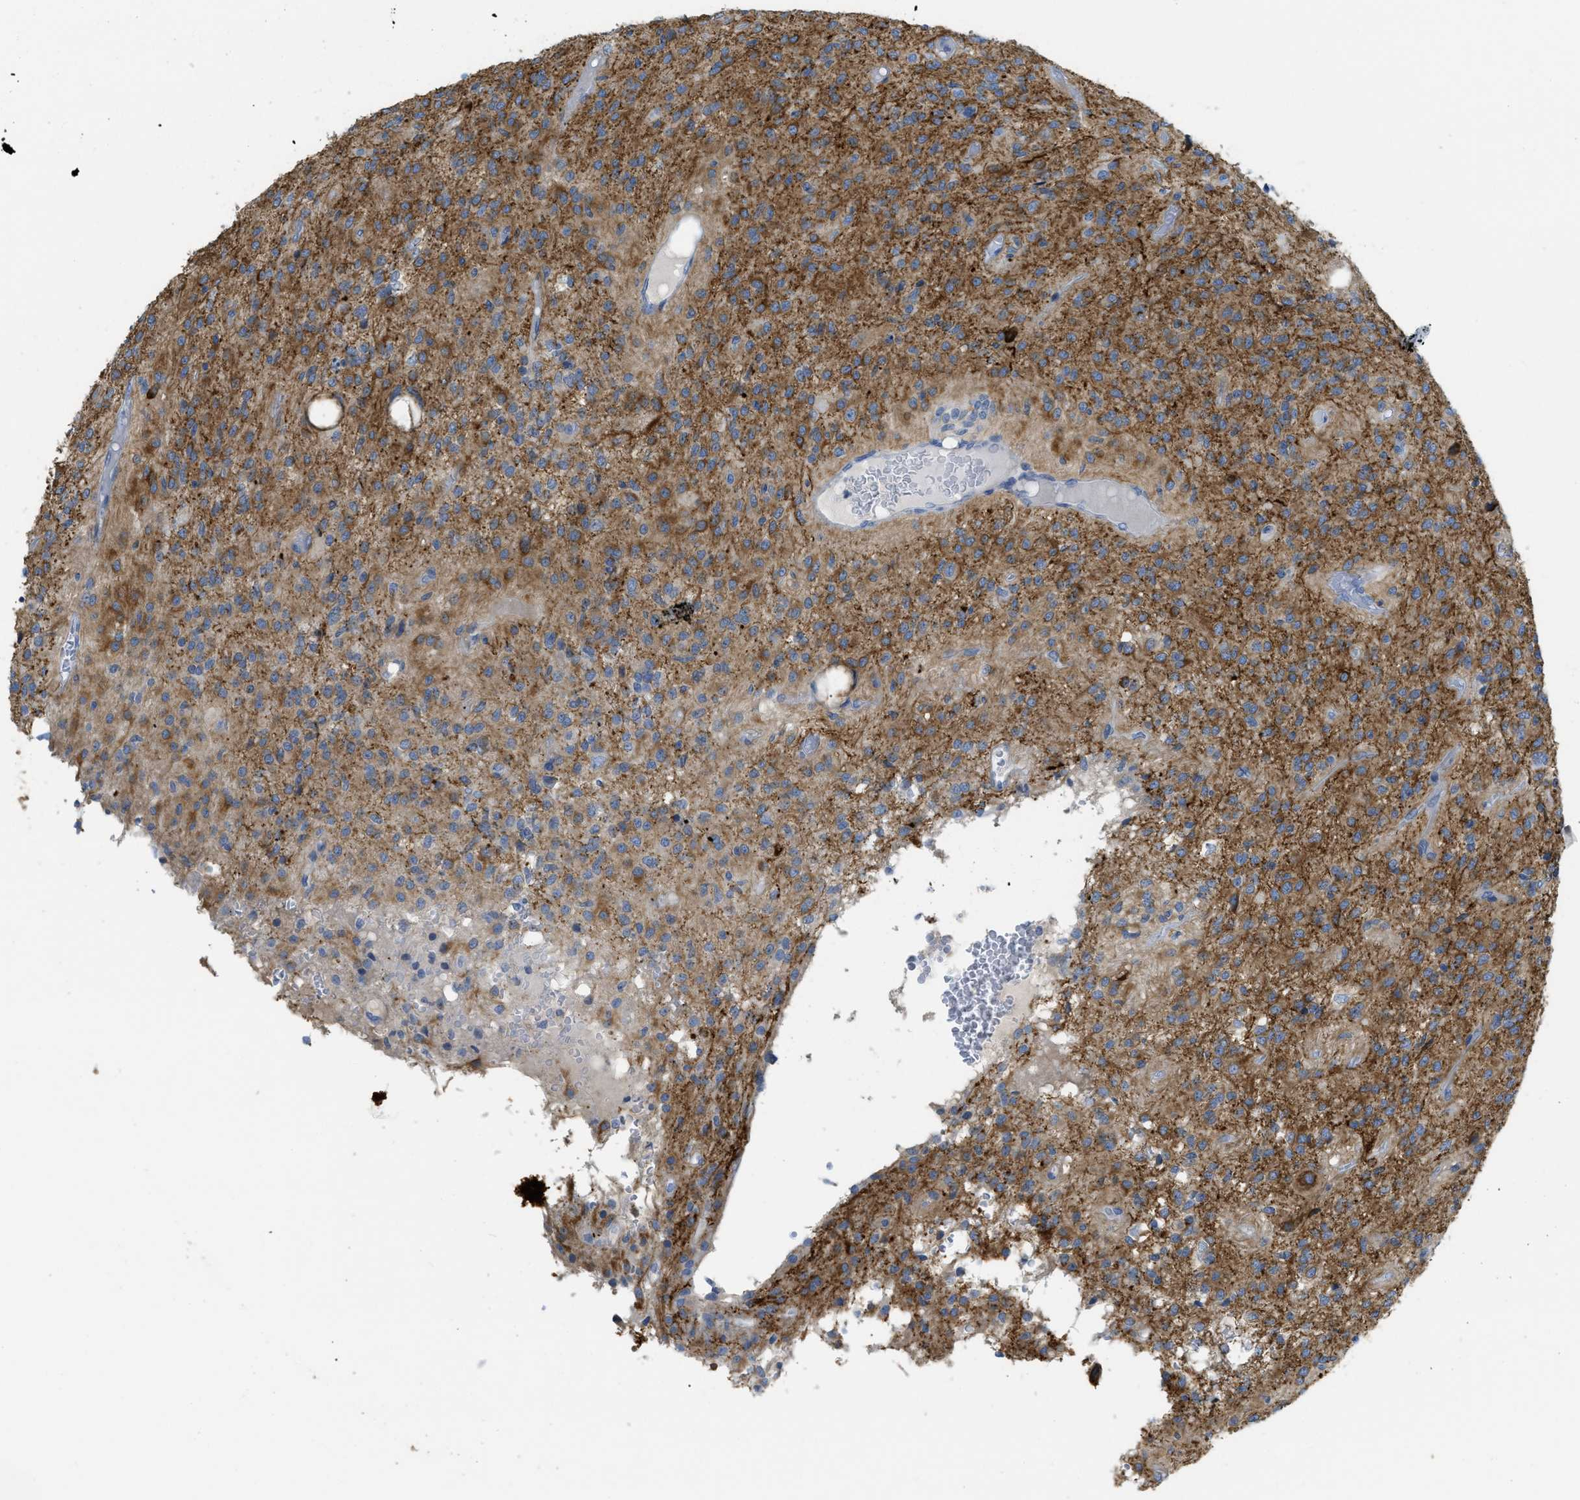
{"staining": {"intensity": "strong", "quantity": ">75%", "location": "cytoplasmic/membranous"}, "tissue": "glioma", "cell_type": "Tumor cells", "image_type": "cancer", "snomed": [{"axis": "morphology", "description": "Glioma, malignant, High grade"}, {"axis": "topography", "description": "Brain"}], "caption": "Glioma stained with DAB immunohistochemistry (IHC) reveals high levels of strong cytoplasmic/membranous expression in approximately >75% of tumor cells. The staining is performed using DAB brown chromogen to label protein expression. The nuclei are counter-stained blue using hematoxylin.", "gene": "CNNM4", "patient": {"sex": "female", "age": 59}}